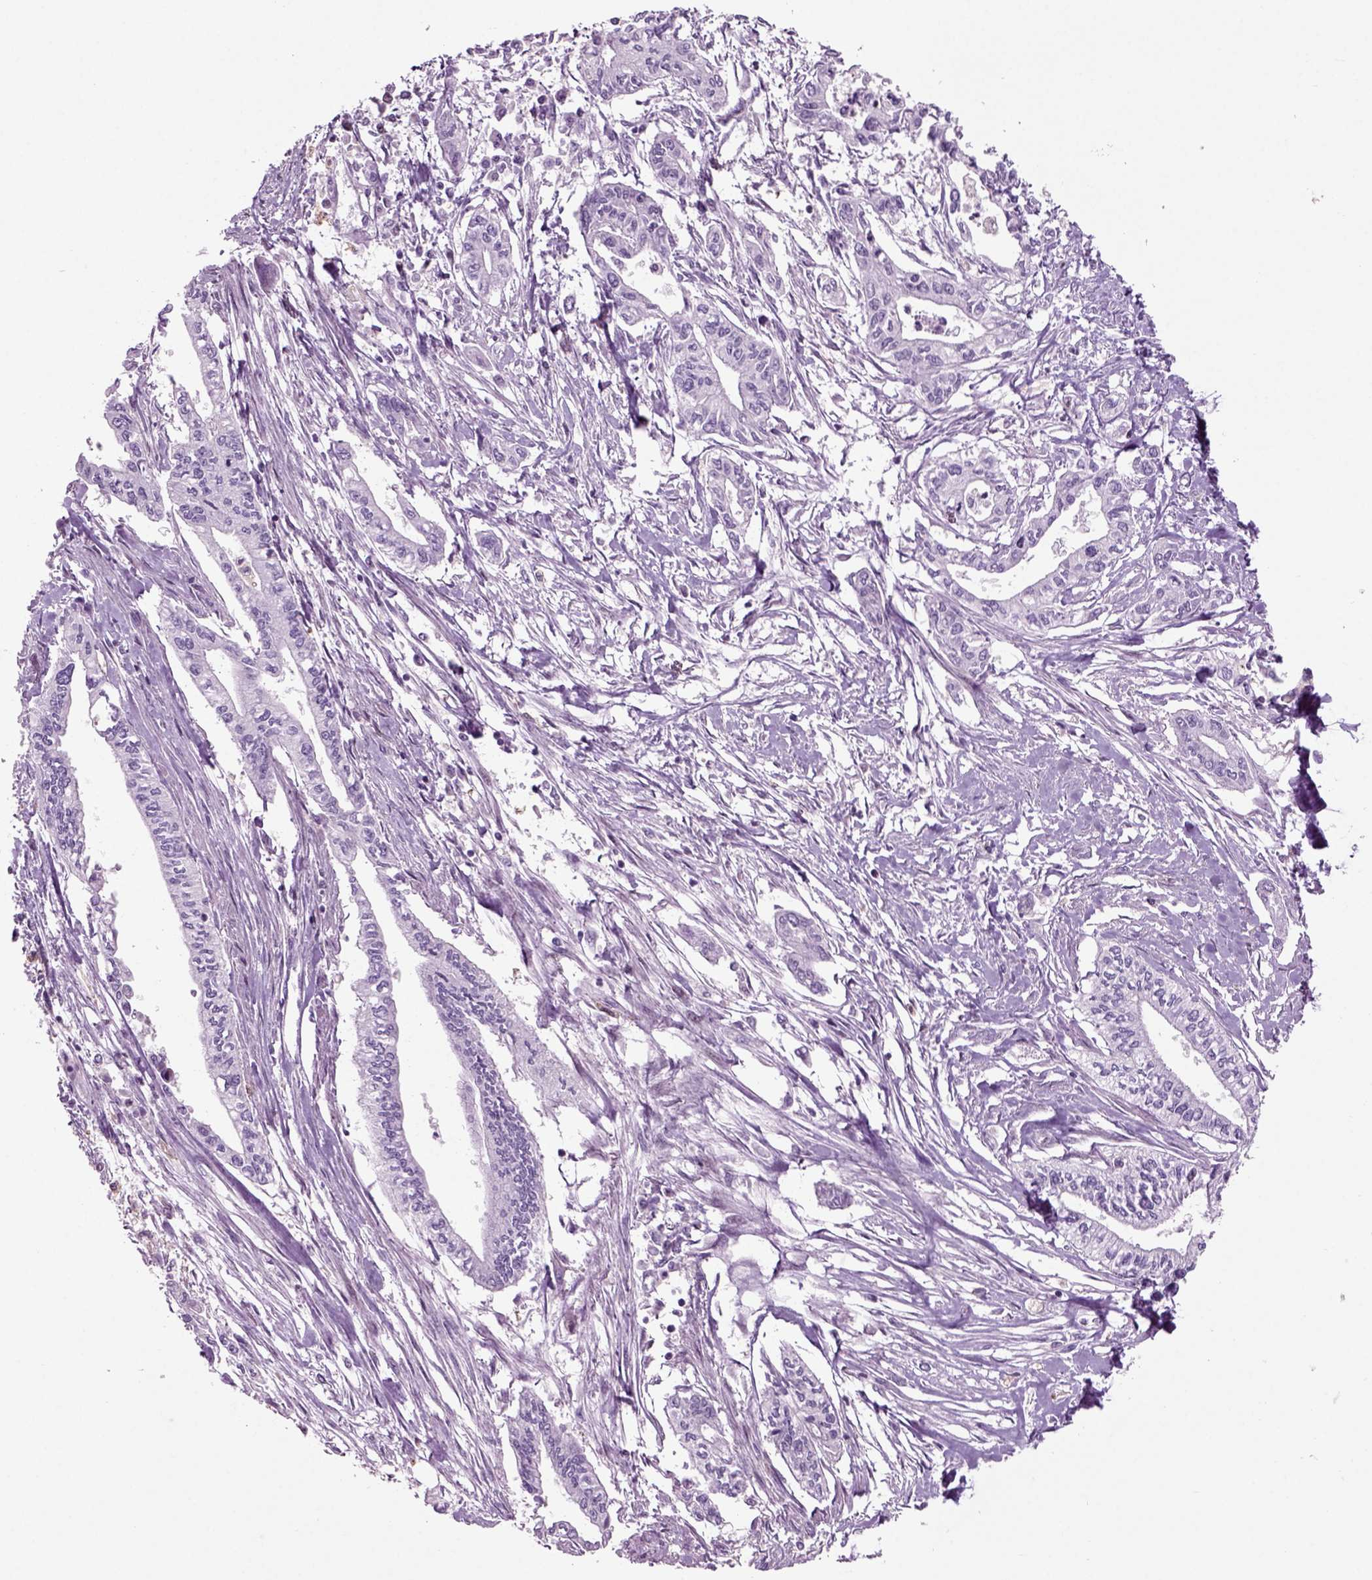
{"staining": {"intensity": "negative", "quantity": "none", "location": "none"}, "tissue": "pancreatic cancer", "cell_type": "Tumor cells", "image_type": "cancer", "snomed": [{"axis": "morphology", "description": "Adenocarcinoma, NOS"}, {"axis": "topography", "description": "Pancreas"}], "caption": "High power microscopy image of an immunohistochemistry (IHC) photomicrograph of pancreatic cancer, revealing no significant staining in tumor cells. Nuclei are stained in blue.", "gene": "ARID3A", "patient": {"sex": "male", "age": 60}}